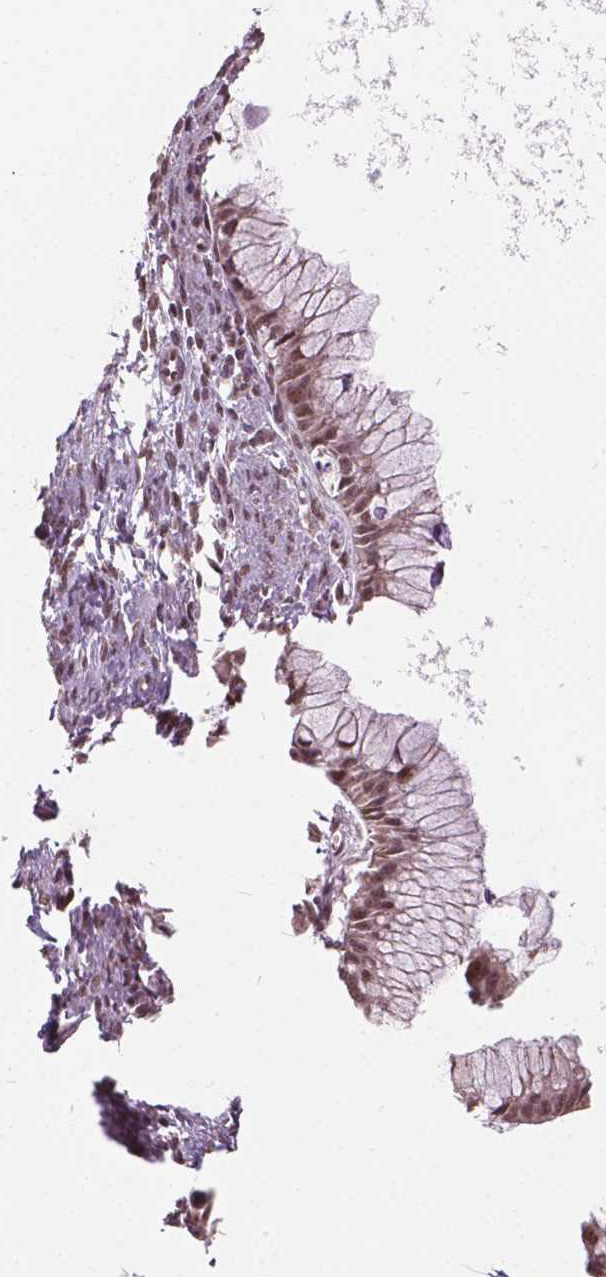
{"staining": {"intensity": "moderate", "quantity": ">75%", "location": "nuclear"}, "tissue": "ovarian cancer", "cell_type": "Tumor cells", "image_type": "cancer", "snomed": [{"axis": "morphology", "description": "Cystadenocarcinoma, mucinous, NOS"}, {"axis": "topography", "description": "Ovary"}], "caption": "A brown stain labels moderate nuclear staining of a protein in mucinous cystadenocarcinoma (ovarian) tumor cells.", "gene": "GPS2", "patient": {"sex": "female", "age": 41}}